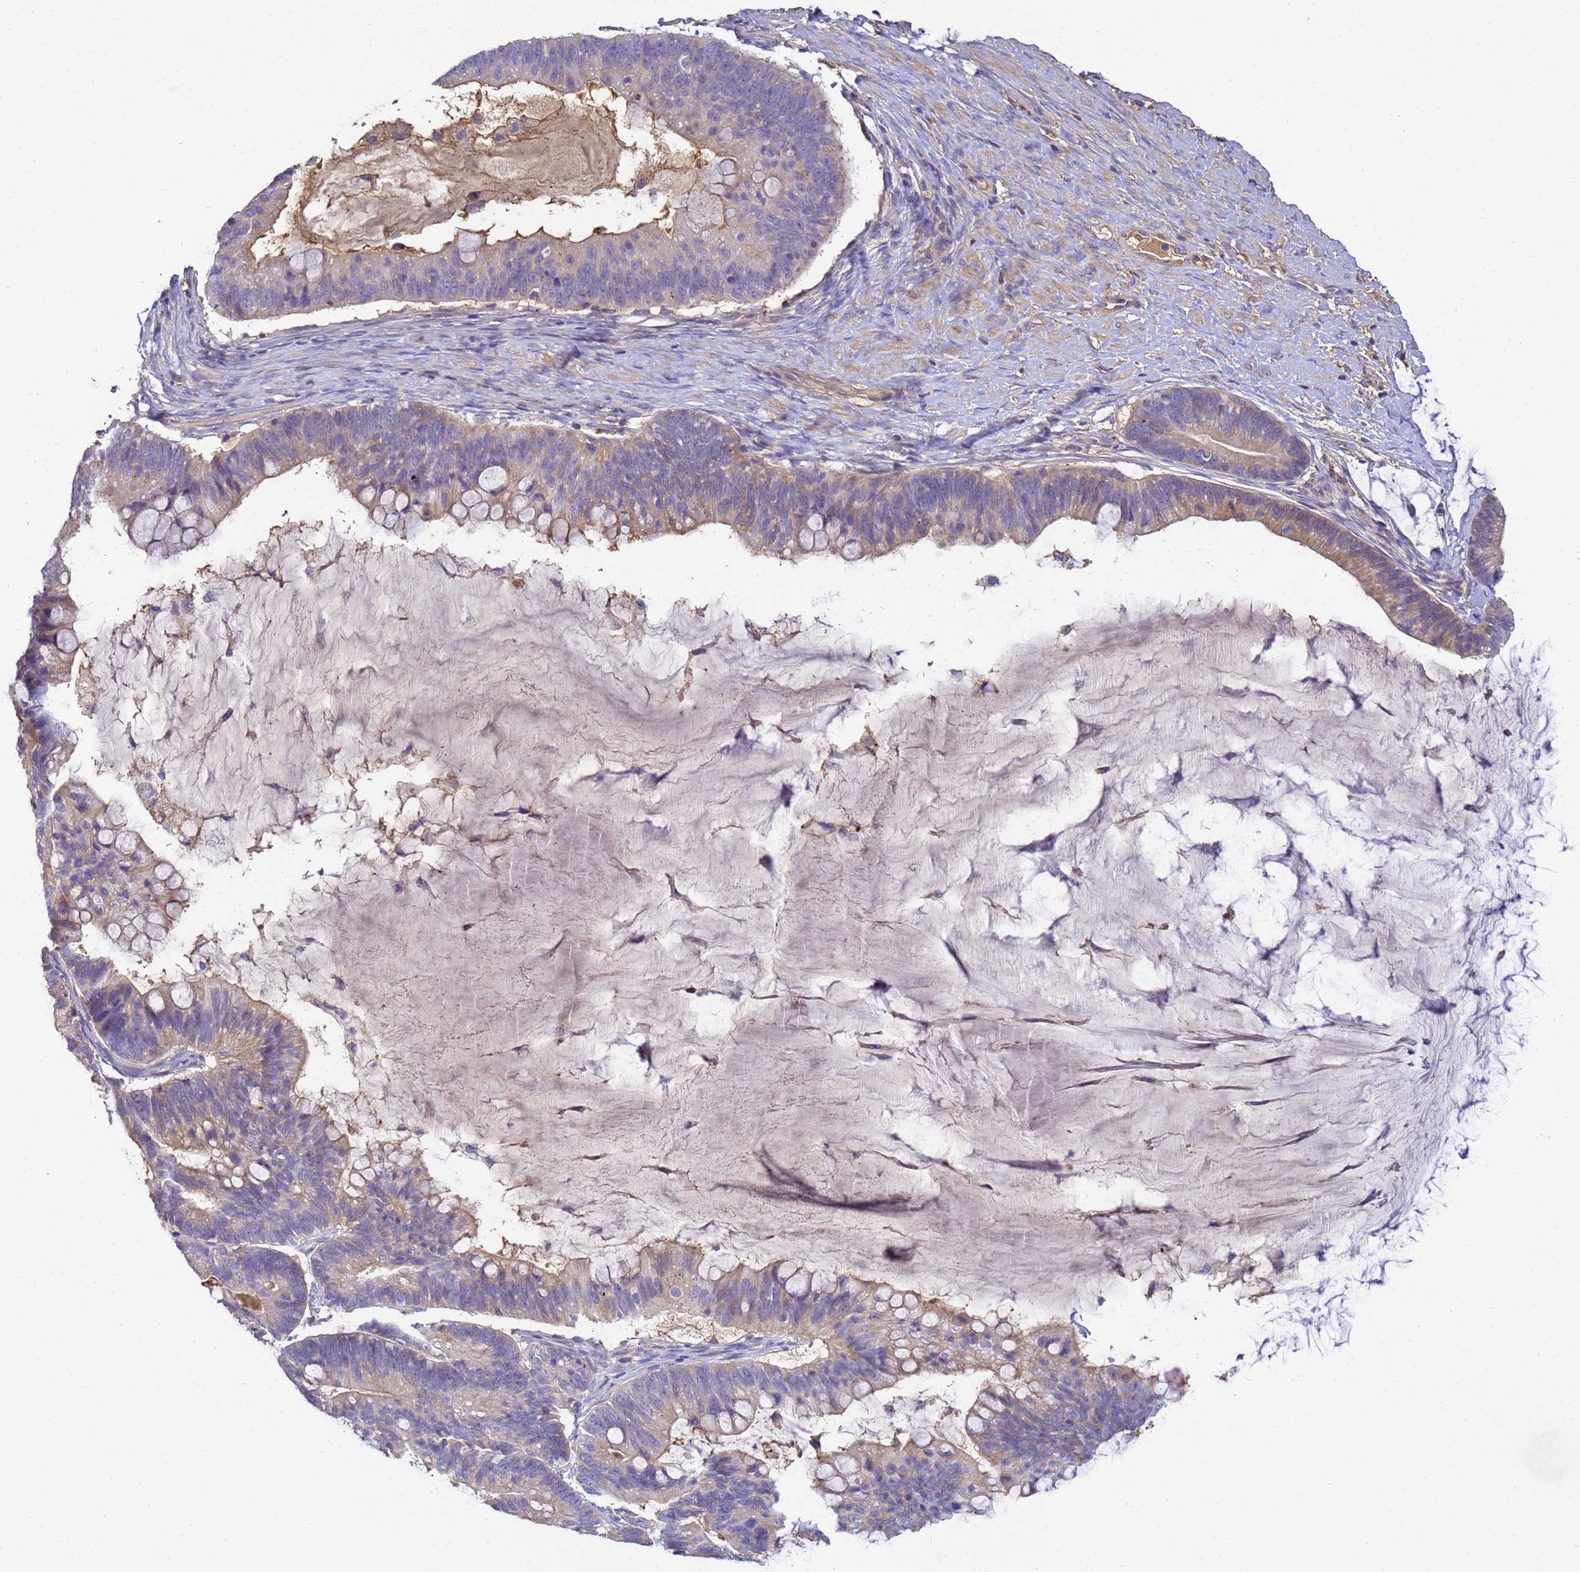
{"staining": {"intensity": "weak", "quantity": "25%-75%", "location": "cytoplasmic/membranous"}, "tissue": "ovarian cancer", "cell_type": "Tumor cells", "image_type": "cancer", "snomed": [{"axis": "morphology", "description": "Cystadenocarcinoma, mucinous, NOS"}, {"axis": "topography", "description": "Ovary"}], "caption": "Human ovarian cancer (mucinous cystadenocarcinoma) stained with a protein marker displays weak staining in tumor cells.", "gene": "TBCD", "patient": {"sex": "female", "age": 61}}